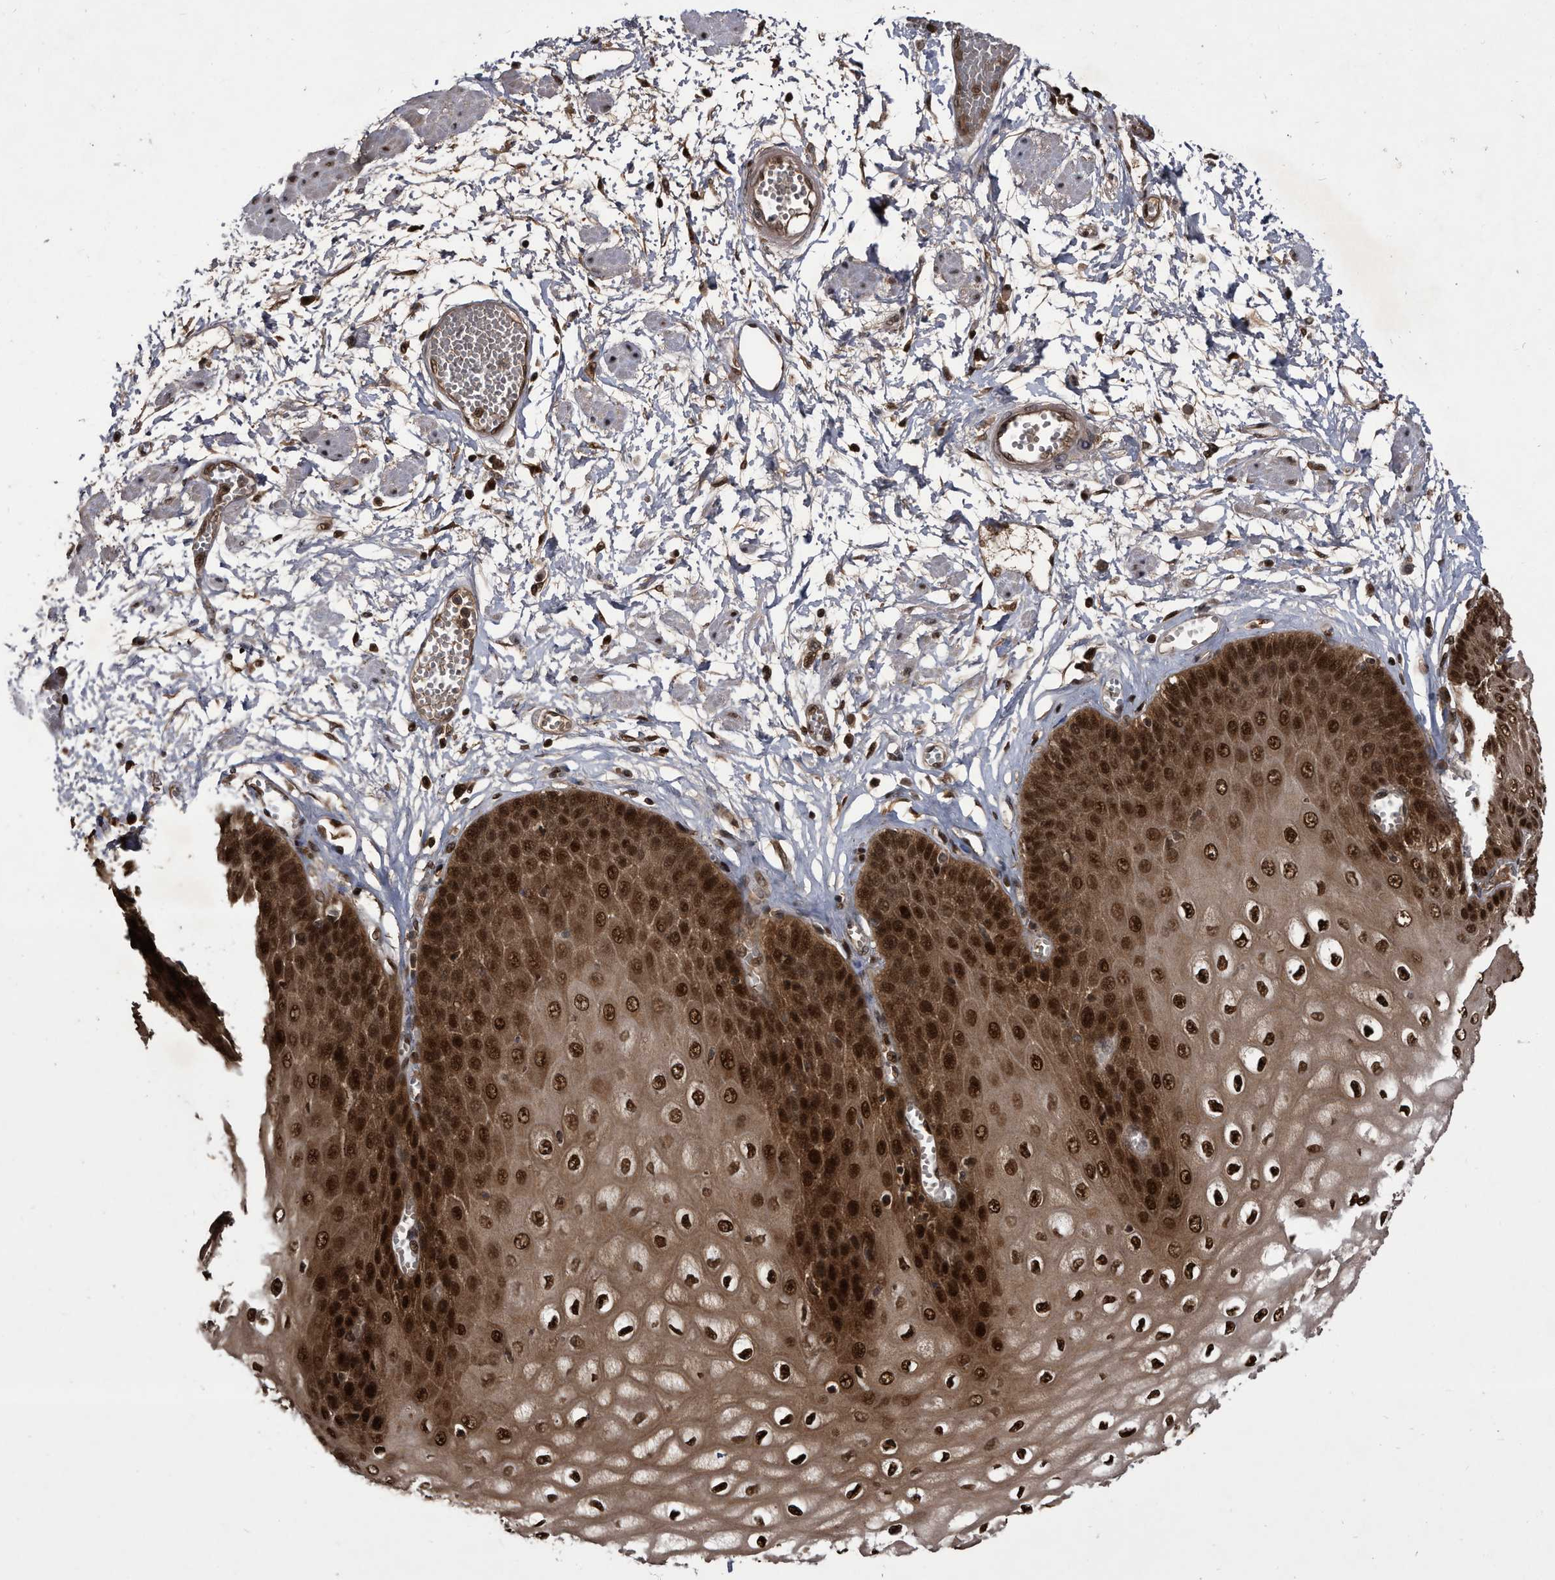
{"staining": {"intensity": "strong", "quantity": ">75%", "location": "cytoplasmic/membranous,nuclear"}, "tissue": "esophagus", "cell_type": "Squamous epithelial cells", "image_type": "normal", "snomed": [{"axis": "morphology", "description": "Normal tissue, NOS"}, {"axis": "topography", "description": "Esophagus"}], "caption": "Protein staining demonstrates strong cytoplasmic/membranous,nuclear positivity in about >75% of squamous epithelial cells in normal esophagus.", "gene": "RAD23B", "patient": {"sex": "male", "age": 60}}